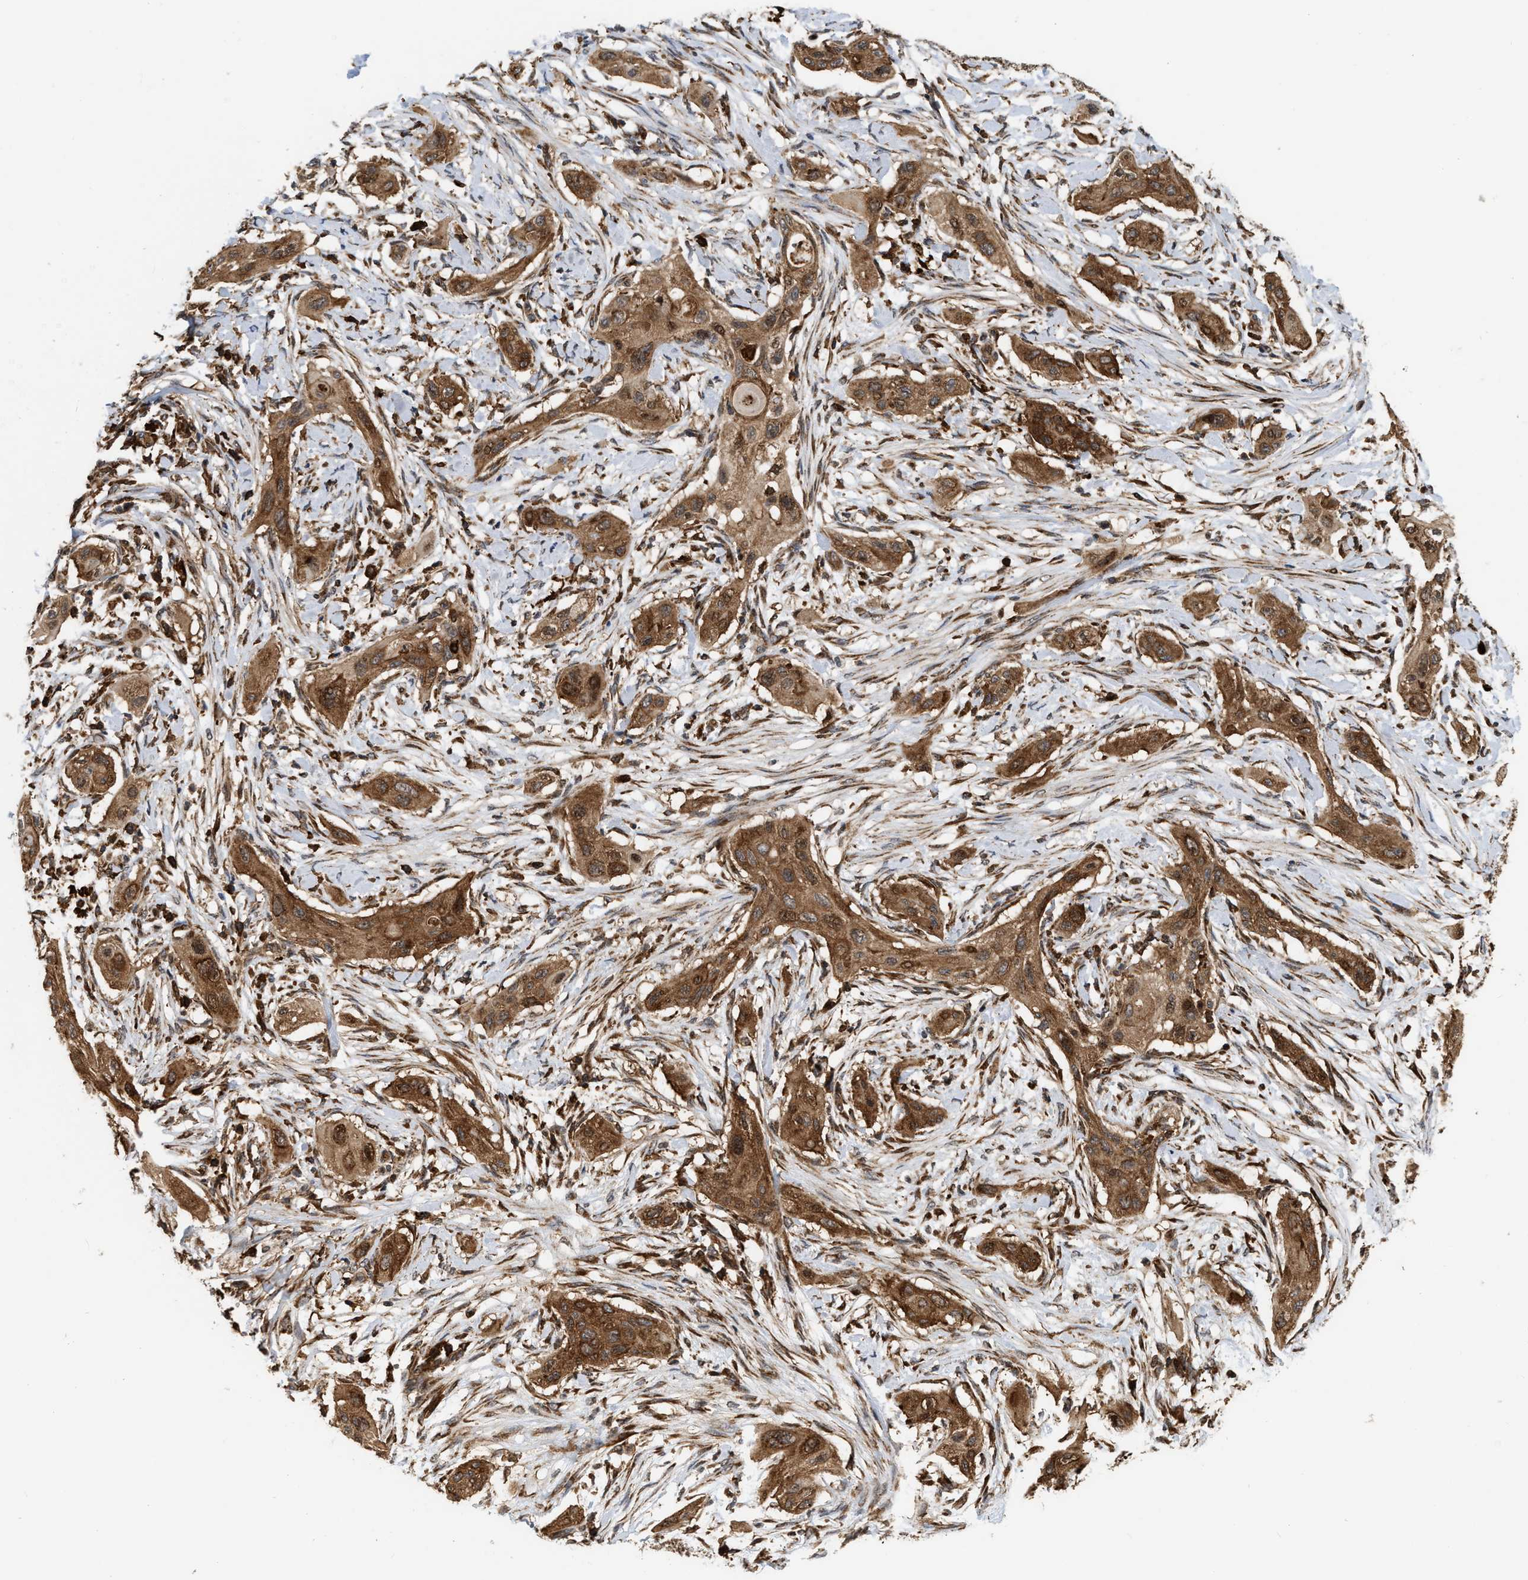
{"staining": {"intensity": "strong", "quantity": ">75%", "location": "cytoplasmic/membranous"}, "tissue": "lung cancer", "cell_type": "Tumor cells", "image_type": "cancer", "snomed": [{"axis": "morphology", "description": "Squamous cell carcinoma, NOS"}, {"axis": "topography", "description": "Lung"}], "caption": "Lung squamous cell carcinoma tissue shows strong cytoplasmic/membranous staining in approximately >75% of tumor cells, visualized by immunohistochemistry. The staining was performed using DAB, with brown indicating positive protein expression. Nuclei are stained blue with hematoxylin.", "gene": "IQCE", "patient": {"sex": "female", "age": 47}}